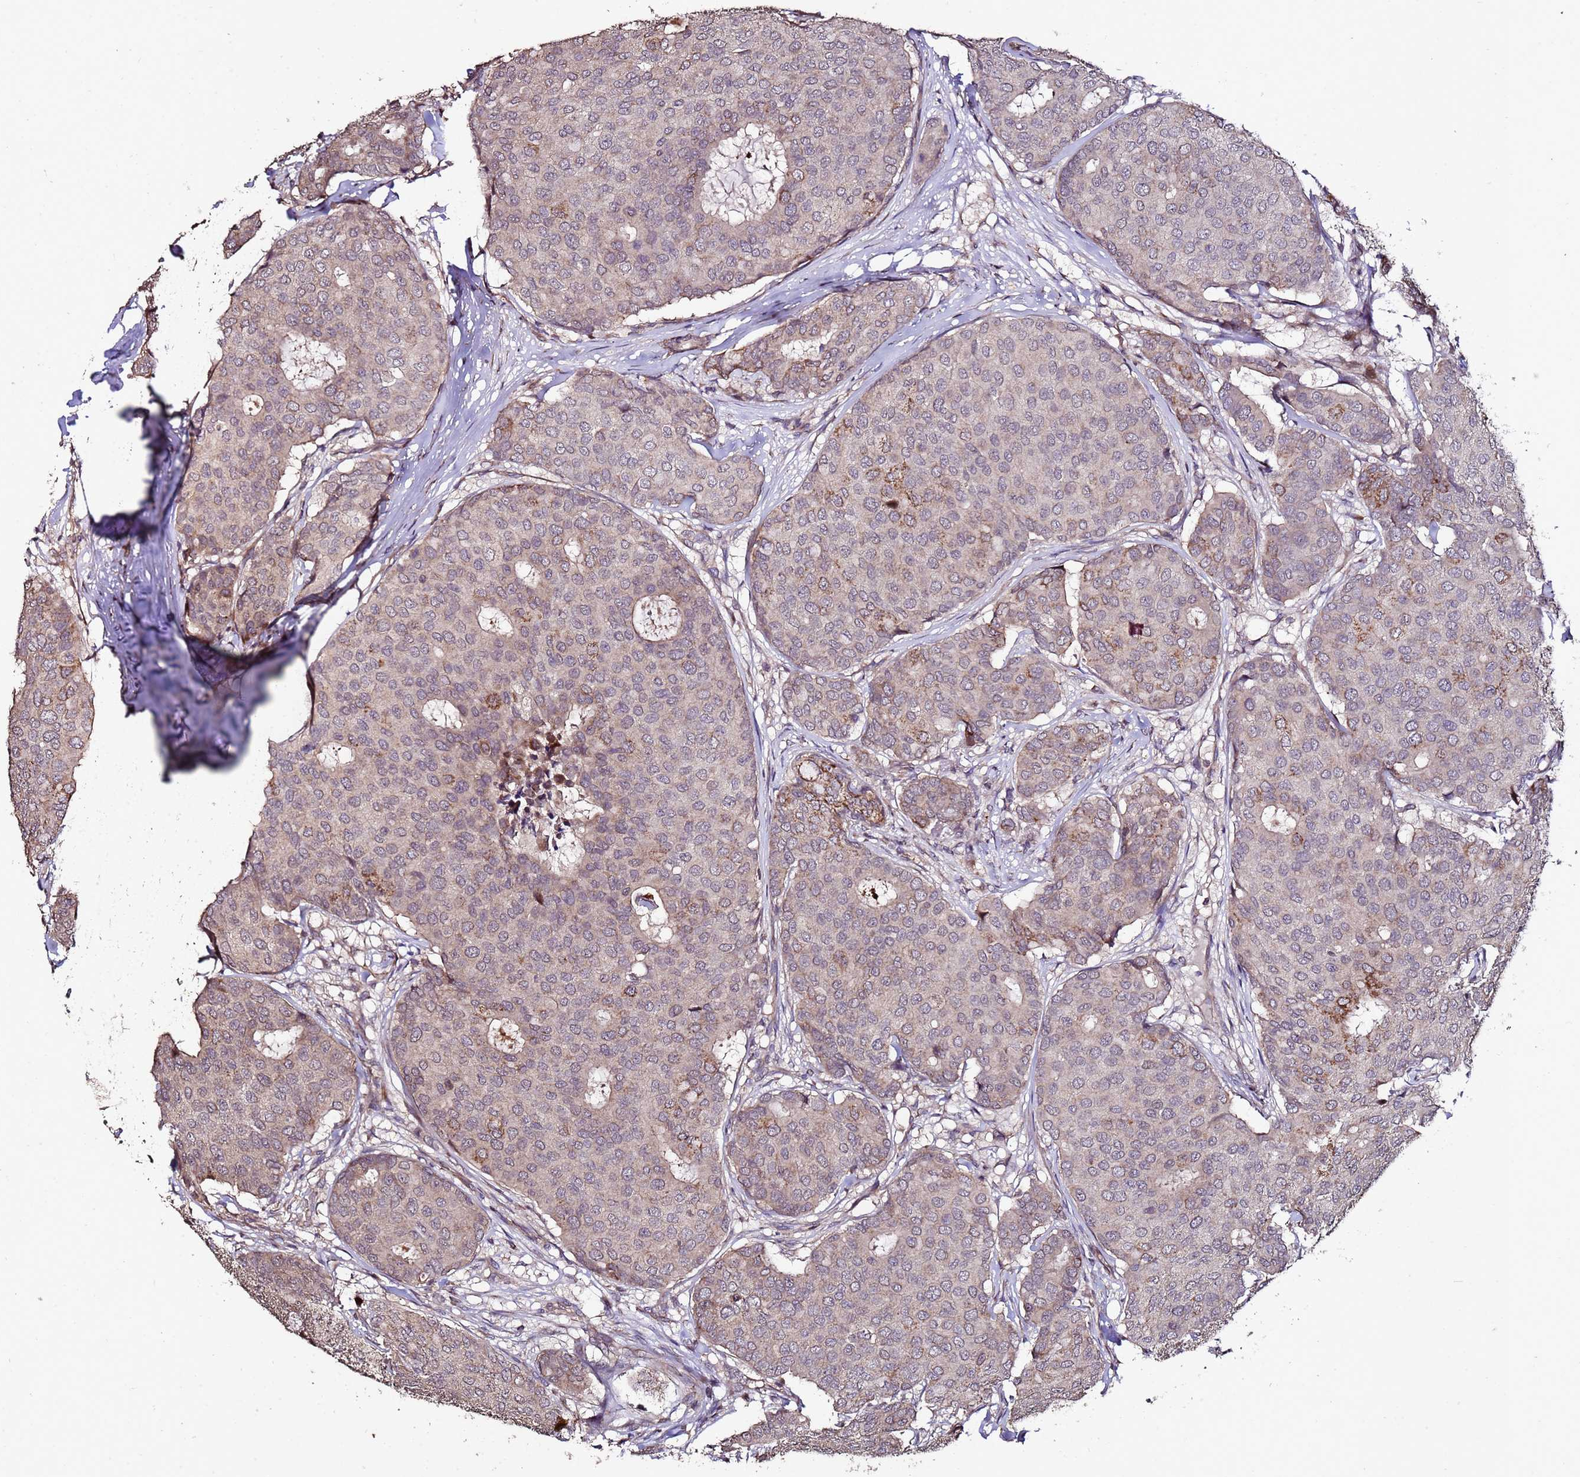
{"staining": {"intensity": "weak", "quantity": "25%-75%", "location": "cytoplasmic/membranous"}, "tissue": "breast cancer", "cell_type": "Tumor cells", "image_type": "cancer", "snomed": [{"axis": "morphology", "description": "Duct carcinoma"}, {"axis": "topography", "description": "Breast"}], "caption": "About 25%-75% of tumor cells in breast cancer show weak cytoplasmic/membranous protein staining as visualized by brown immunohistochemical staining.", "gene": "PRODH", "patient": {"sex": "female", "age": 75}}